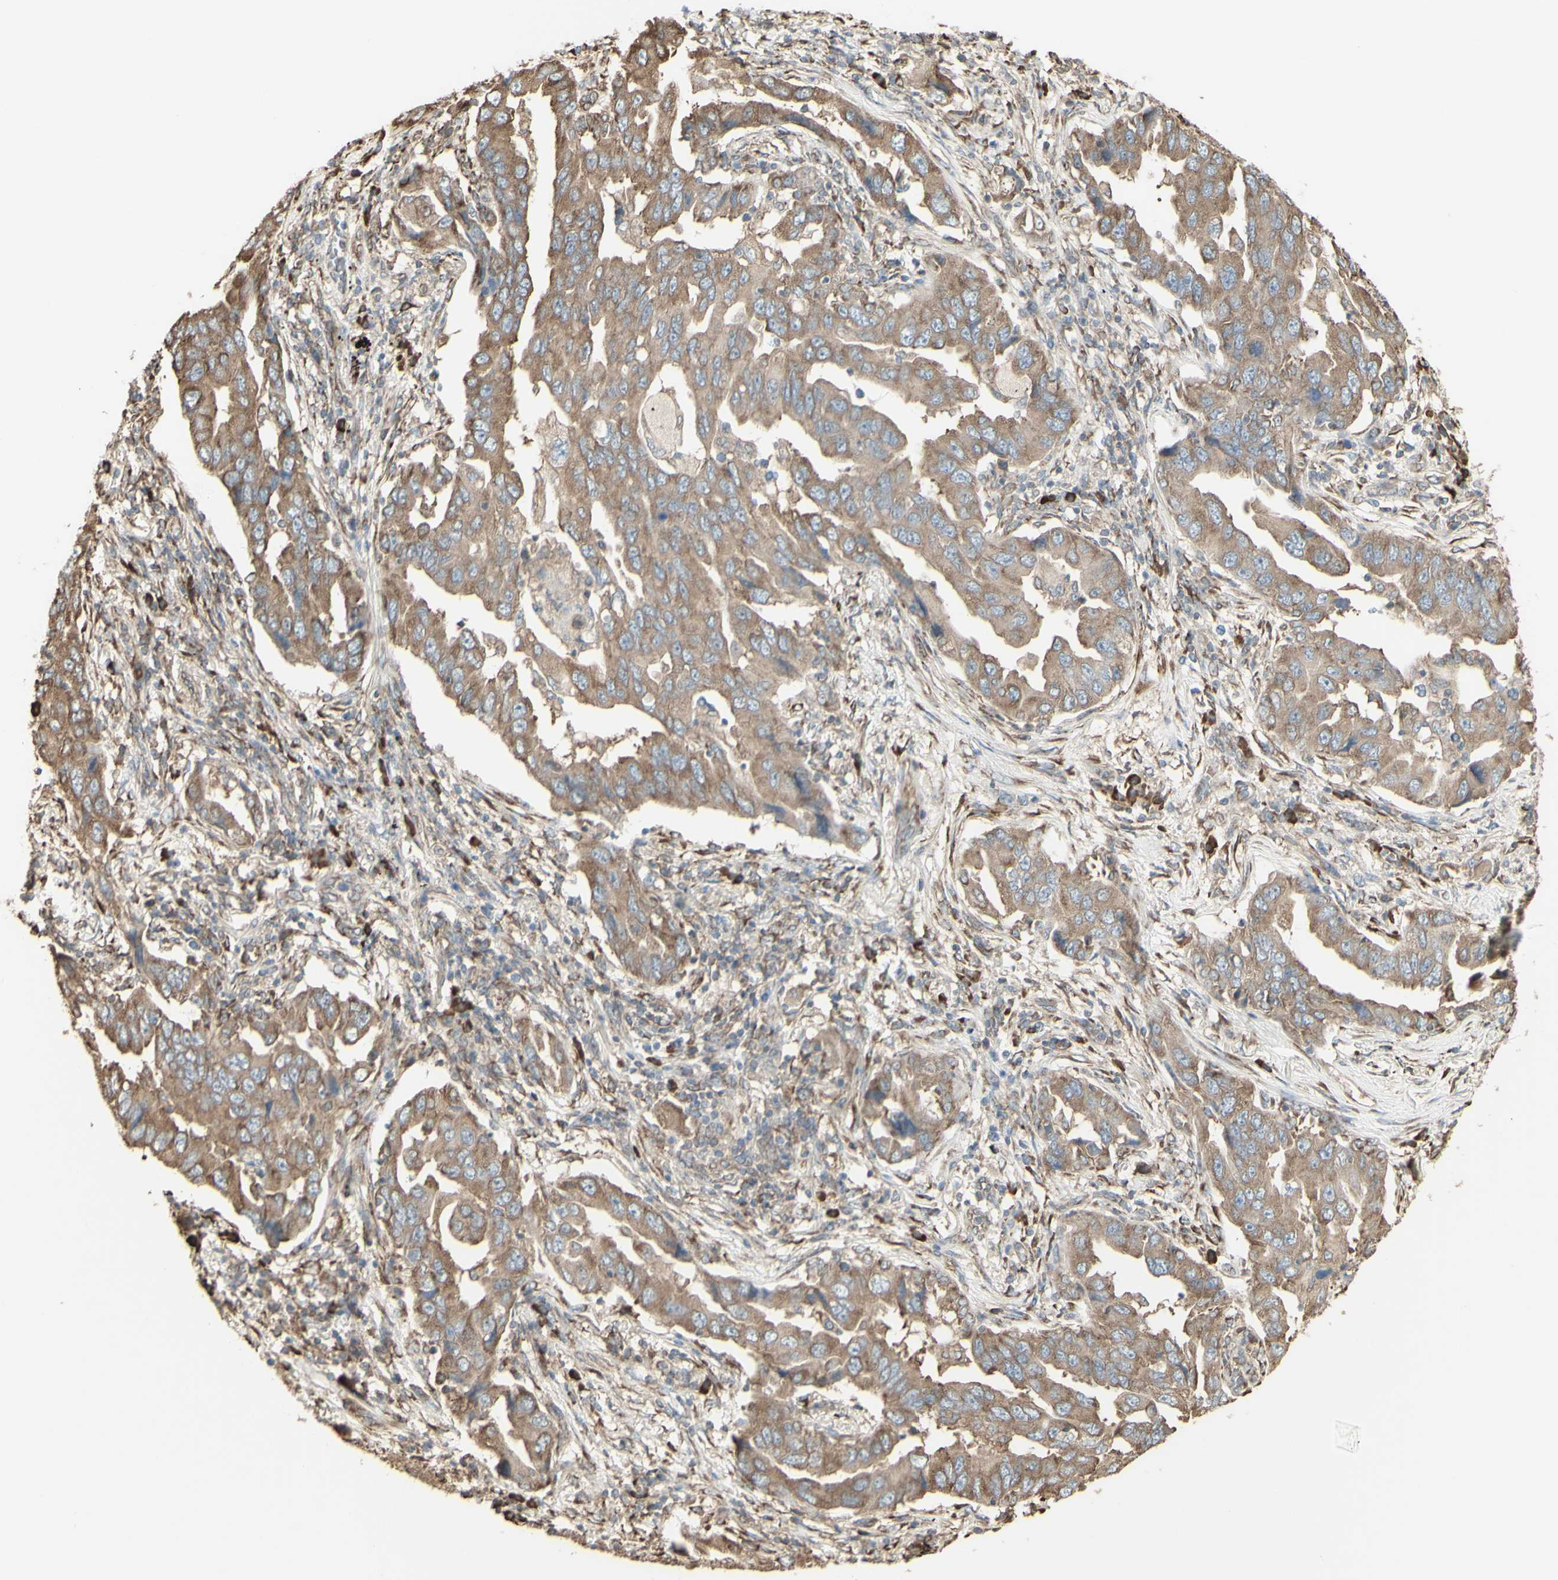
{"staining": {"intensity": "moderate", "quantity": ">75%", "location": "cytoplasmic/membranous"}, "tissue": "lung cancer", "cell_type": "Tumor cells", "image_type": "cancer", "snomed": [{"axis": "morphology", "description": "Adenocarcinoma, NOS"}, {"axis": "topography", "description": "Lung"}], "caption": "Protein analysis of adenocarcinoma (lung) tissue displays moderate cytoplasmic/membranous staining in approximately >75% of tumor cells.", "gene": "EEF1B2", "patient": {"sex": "female", "age": 65}}